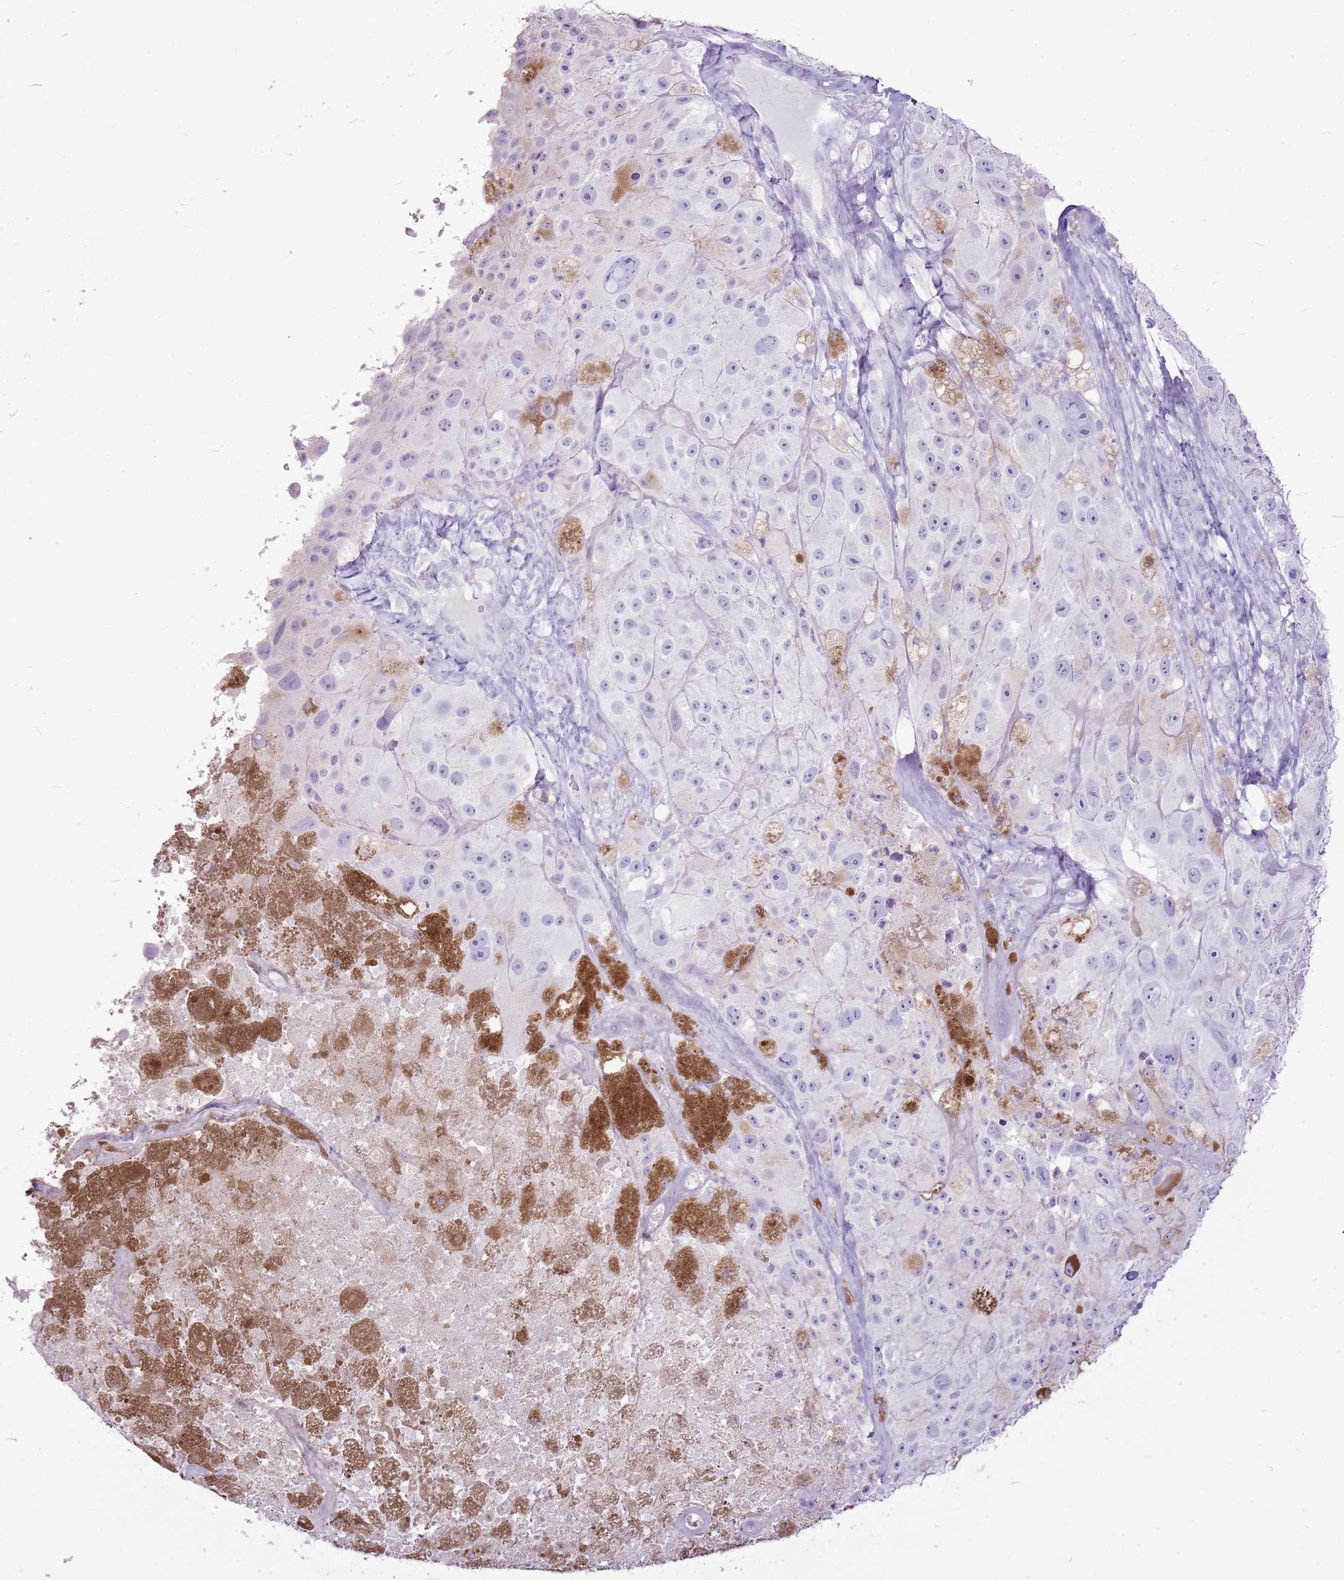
{"staining": {"intensity": "negative", "quantity": "none", "location": "none"}, "tissue": "melanoma", "cell_type": "Tumor cells", "image_type": "cancer", "snomed": [{"axis": "morphology", "description": "Malignant melanoma, Metastatic site"}, {"axis": "topography", "description": "Lymph node"}], "caption": "This is an IHC image of malignant melanoma (metastatic site). There is no positivity in tumor cells.", "gene": "CNFN", "patient": {"sex": "male", "age": 62}}